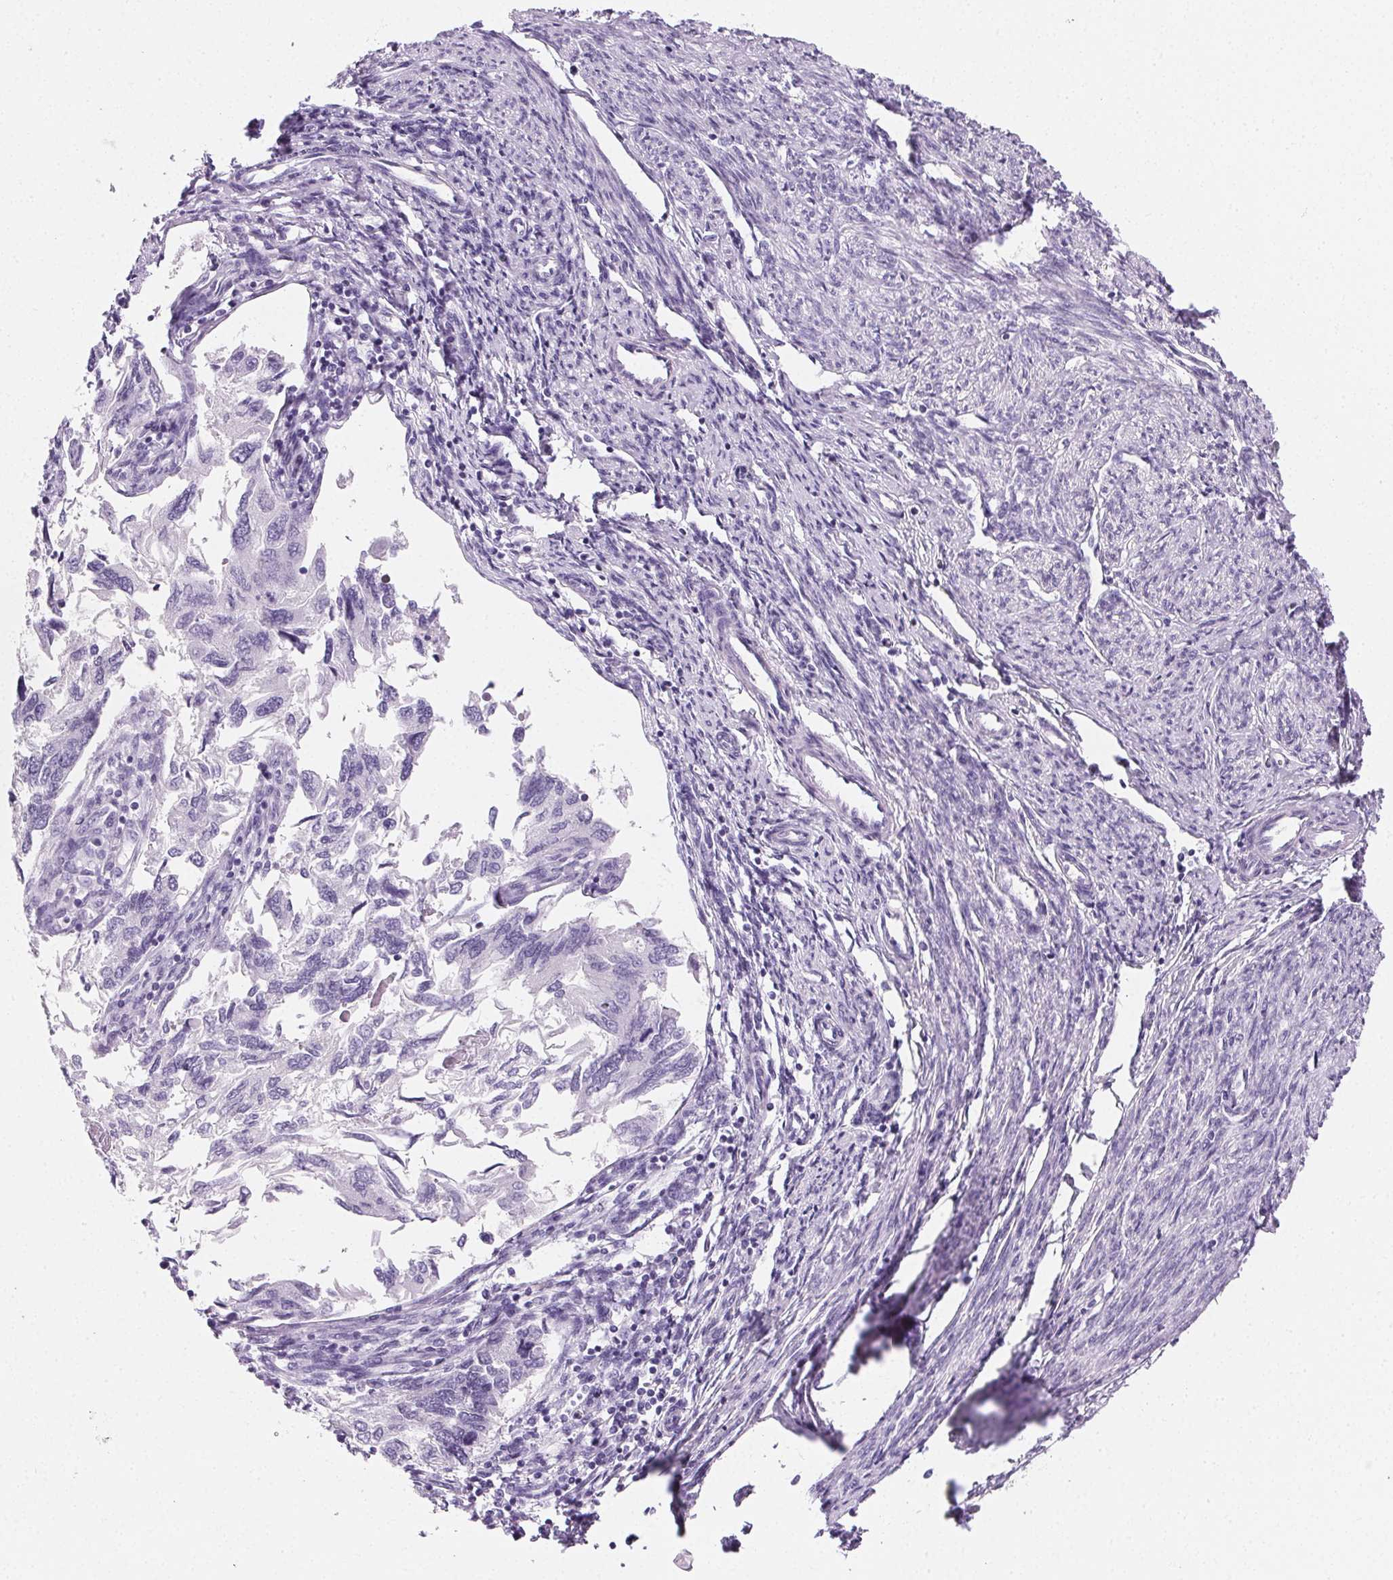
{"staining": {"intensity": "negative", "quantity": "none", "location": "none"}, "tissue": "endometrial cancer", "cell_type": "Tumor cells", "image_type": "cancer", "snomed": [{"axis": "morphology", "description": "Carcinoma, NOS"}, {"axis": "topography", "description": "Uterus"}], "caption": "An image of endometrial cancer (carcinoma) stained for a protein shows no brown staining in tumor cells.", "gene": "PRSS3", "patient": {"sex": "female", "age": 76}}